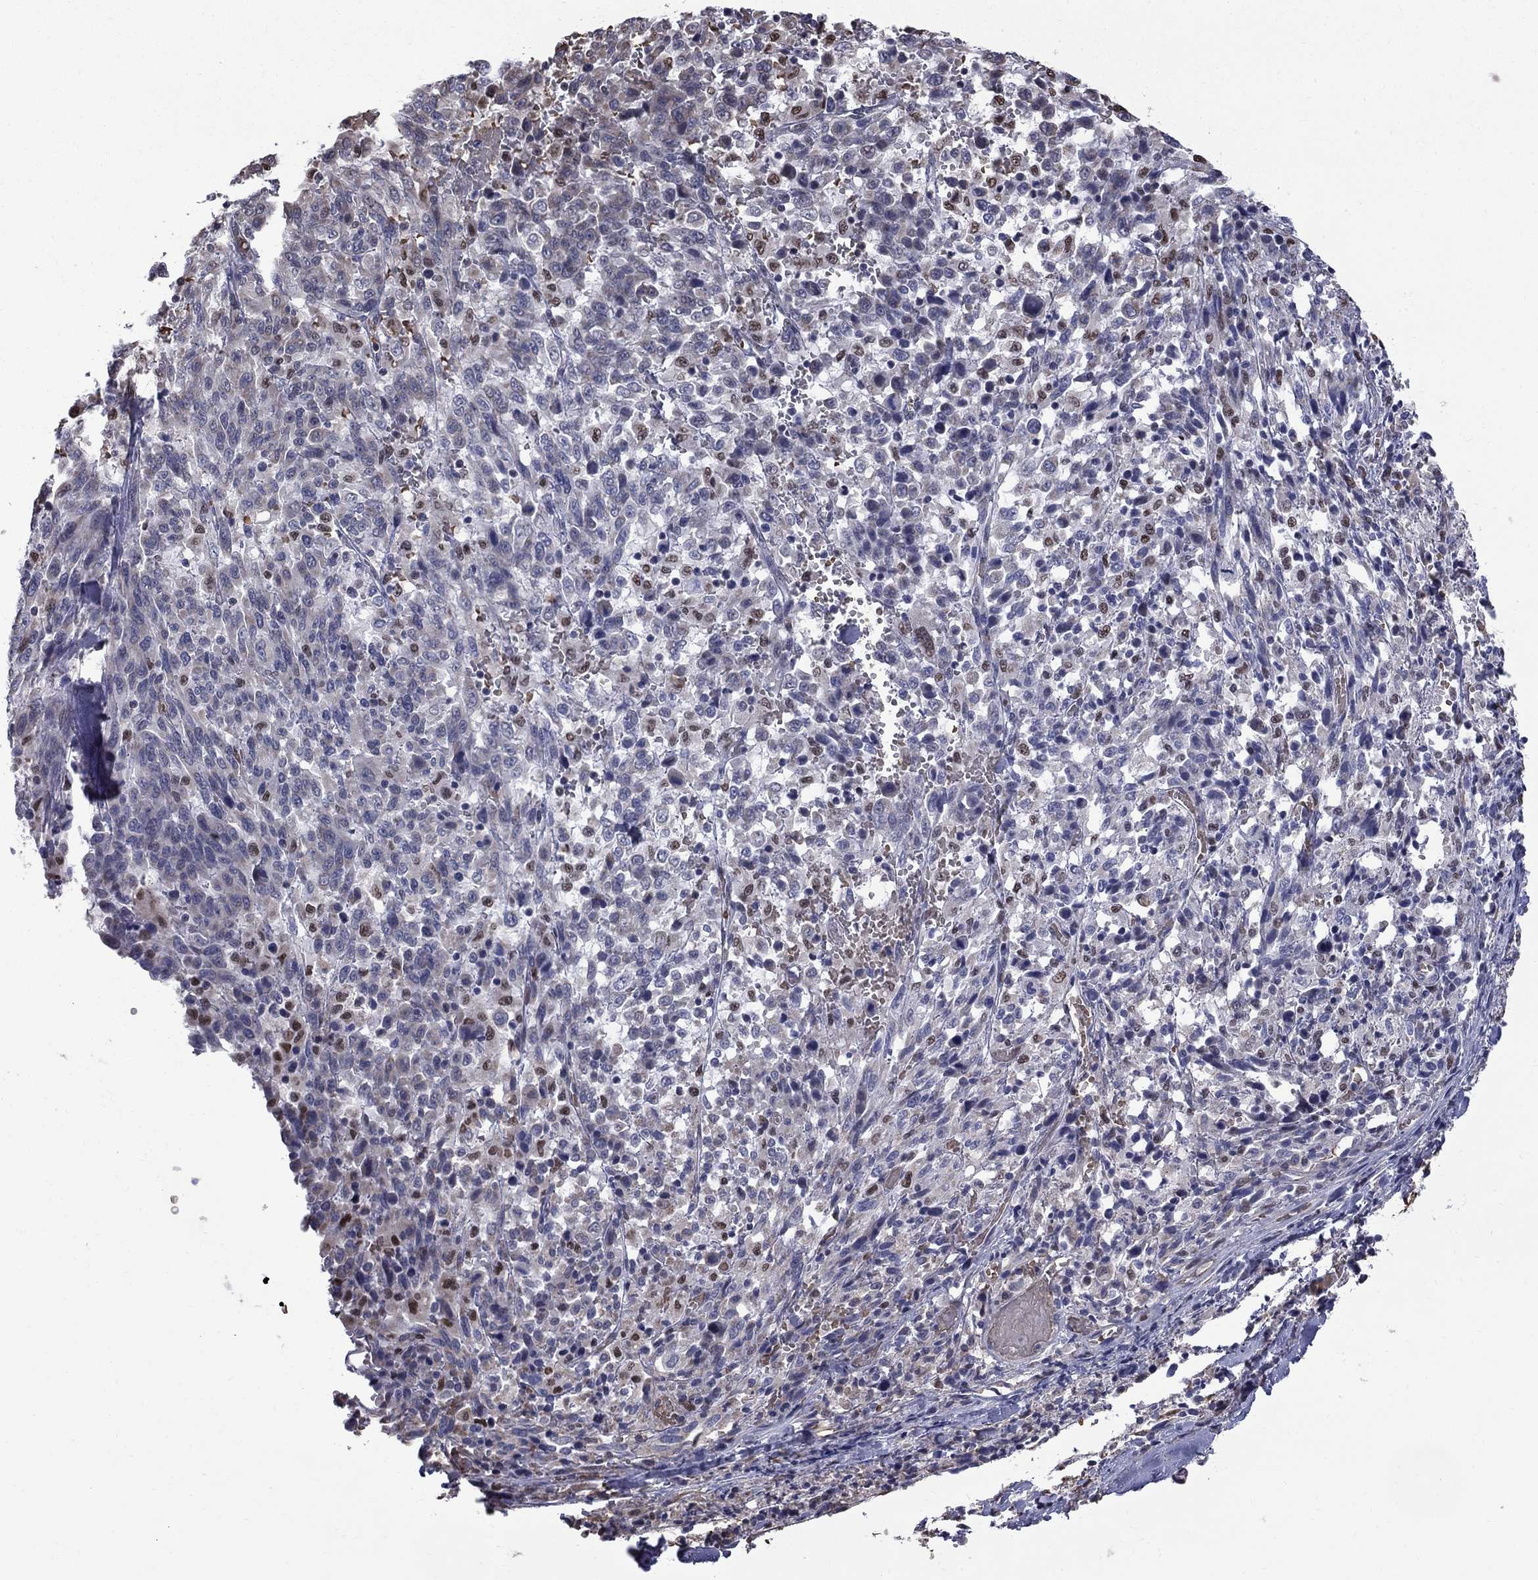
{"staining": {"intensity": "negative", "quantity": "none", "location": "none"}, "tissue": "melanoma", "cell_type": "Tumor cells", "image_type": "cancer", "snomed": [{"axis": "morphology", "description": "Malignant melanoma, NOS"}, {"axis": "topography", "description": "Skin"}], "caption": "The immunohistochemistry photomicrograph has no significant positivity in tumor cells of melanoma tissue. (DAB (3,3'-diaminobenzidine) immunohistochemistry visualized using brightfield microscopy, high magnification).", "gene": "HSPB2", "patient": {"sex": "female", "age": 91}}